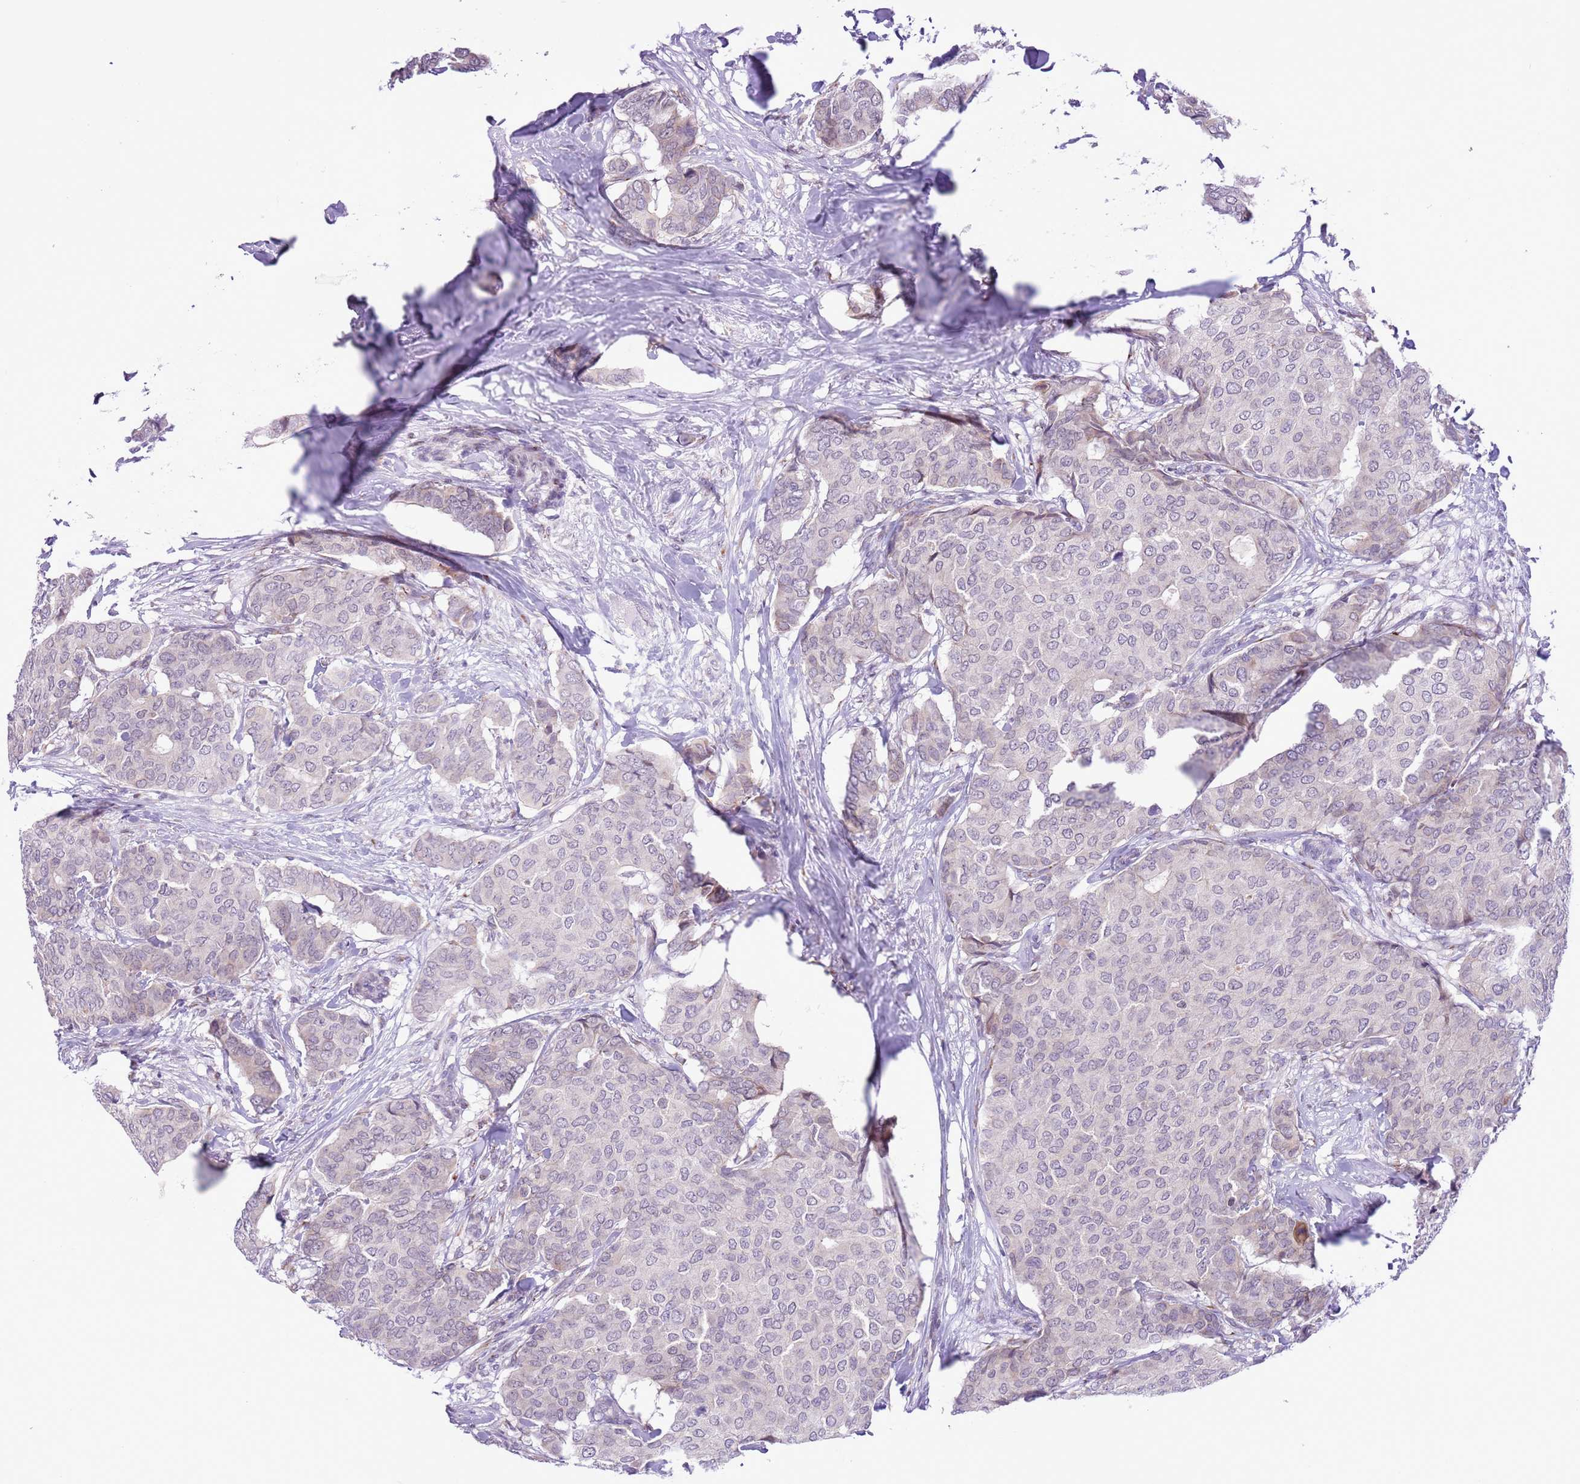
{"staining": {"intensity": "negative", "quantity": "none", "location": "none"}, "tissue": "breast cancer", "cell_type": "Tumor cells", "image_type": "cancer", "snomed": [{"axis": "morphology", "description": "Duct carcinoma"}, {"axis": "topography", "description": "Breast"}], "caption": "This is an immunohistochemistry (IHC) photomicrograph of human breast cancer. There is no positivity in tumor cells.", "gene": "ZNF576", "patient": {"sex": "female", "age": 75}}